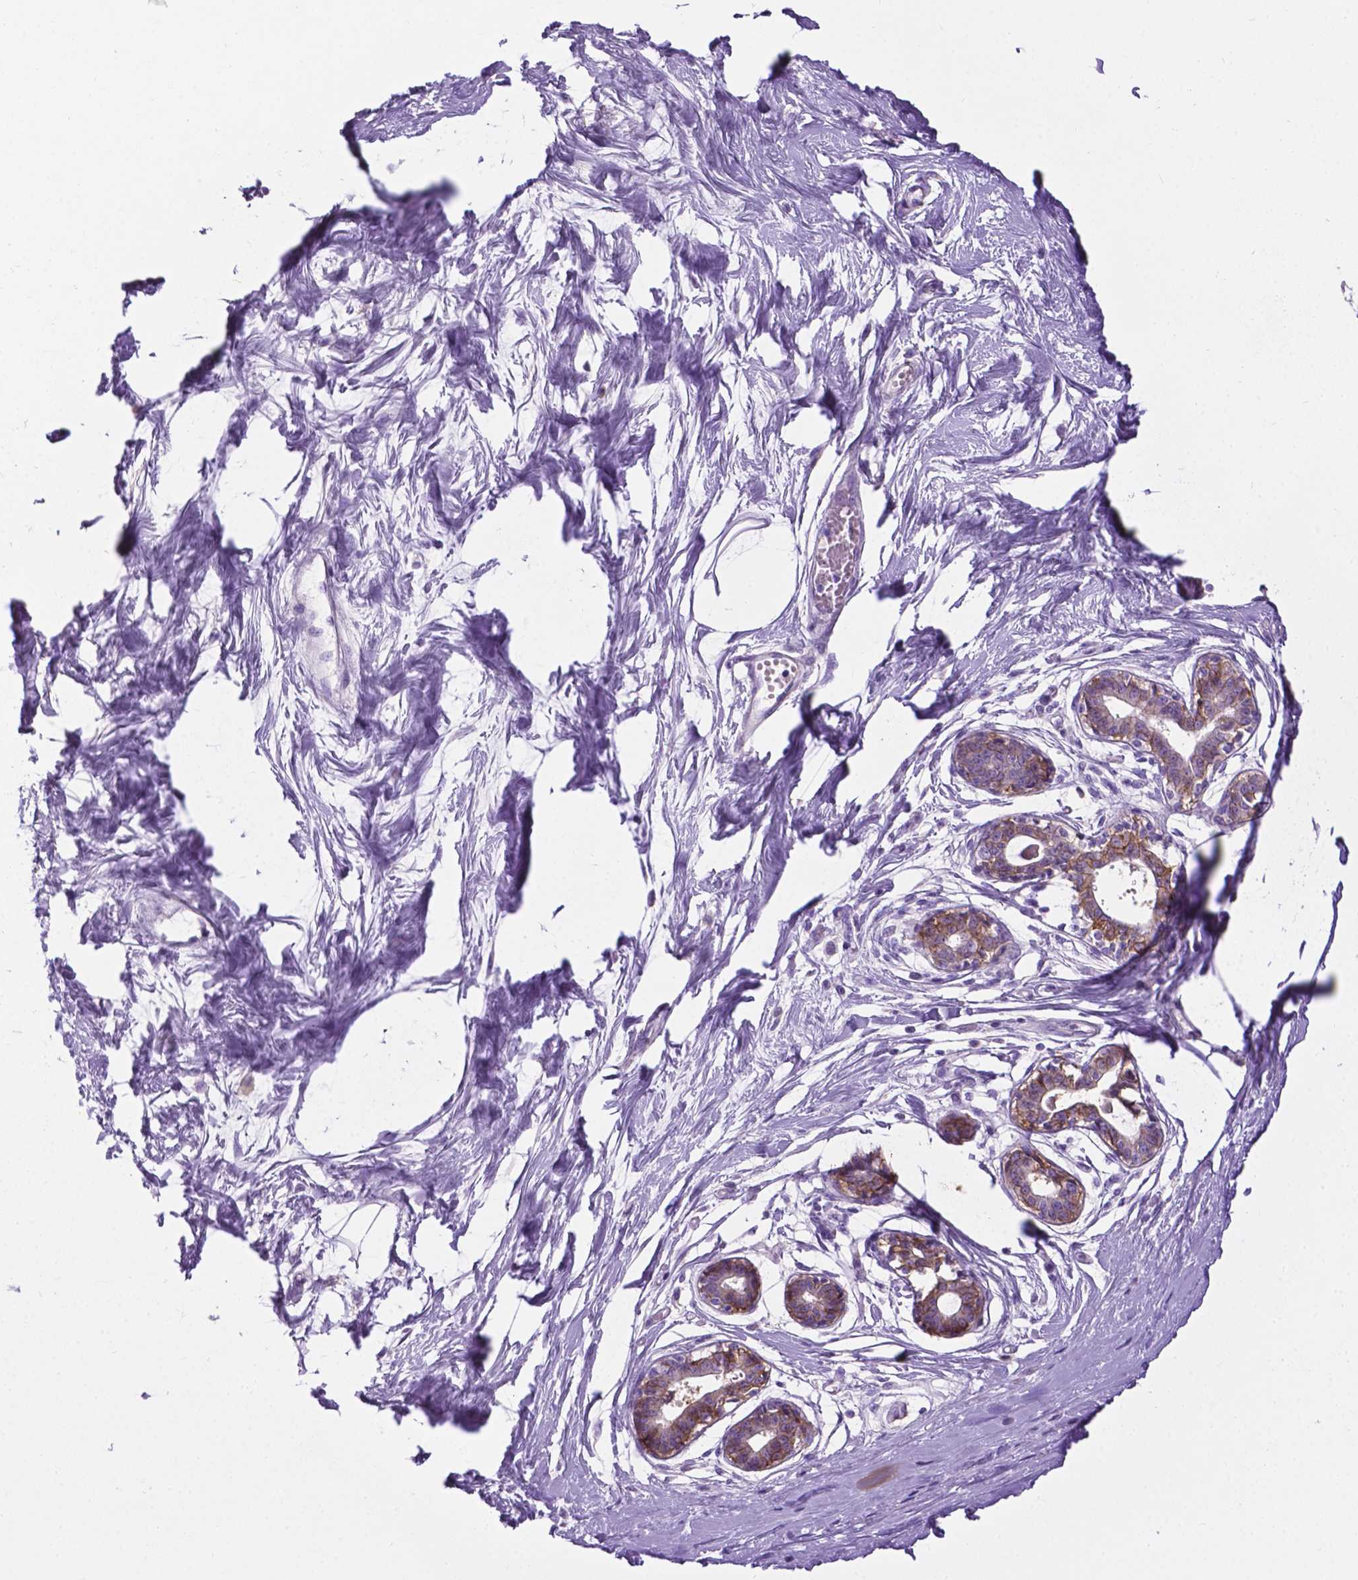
{"staining": {"intensity": "negative", "quantity": "none", "location": "none"}, "tissue": "breast", "cell_type": "Adipocytes", "image_type": "normal", "snomed": [{"axis": "morphology", "description": "Normal tissue, NOS"}, {"axis": "topography", "description": "Breast"}], "caption": "DAB (3,3'-diaminobenzidine) immunohistochemical staining of benign human breast displays no significant positivity in adipocytes.", "gene": "TACSTD2", "patient": {"sex": "female", "age": 45}}